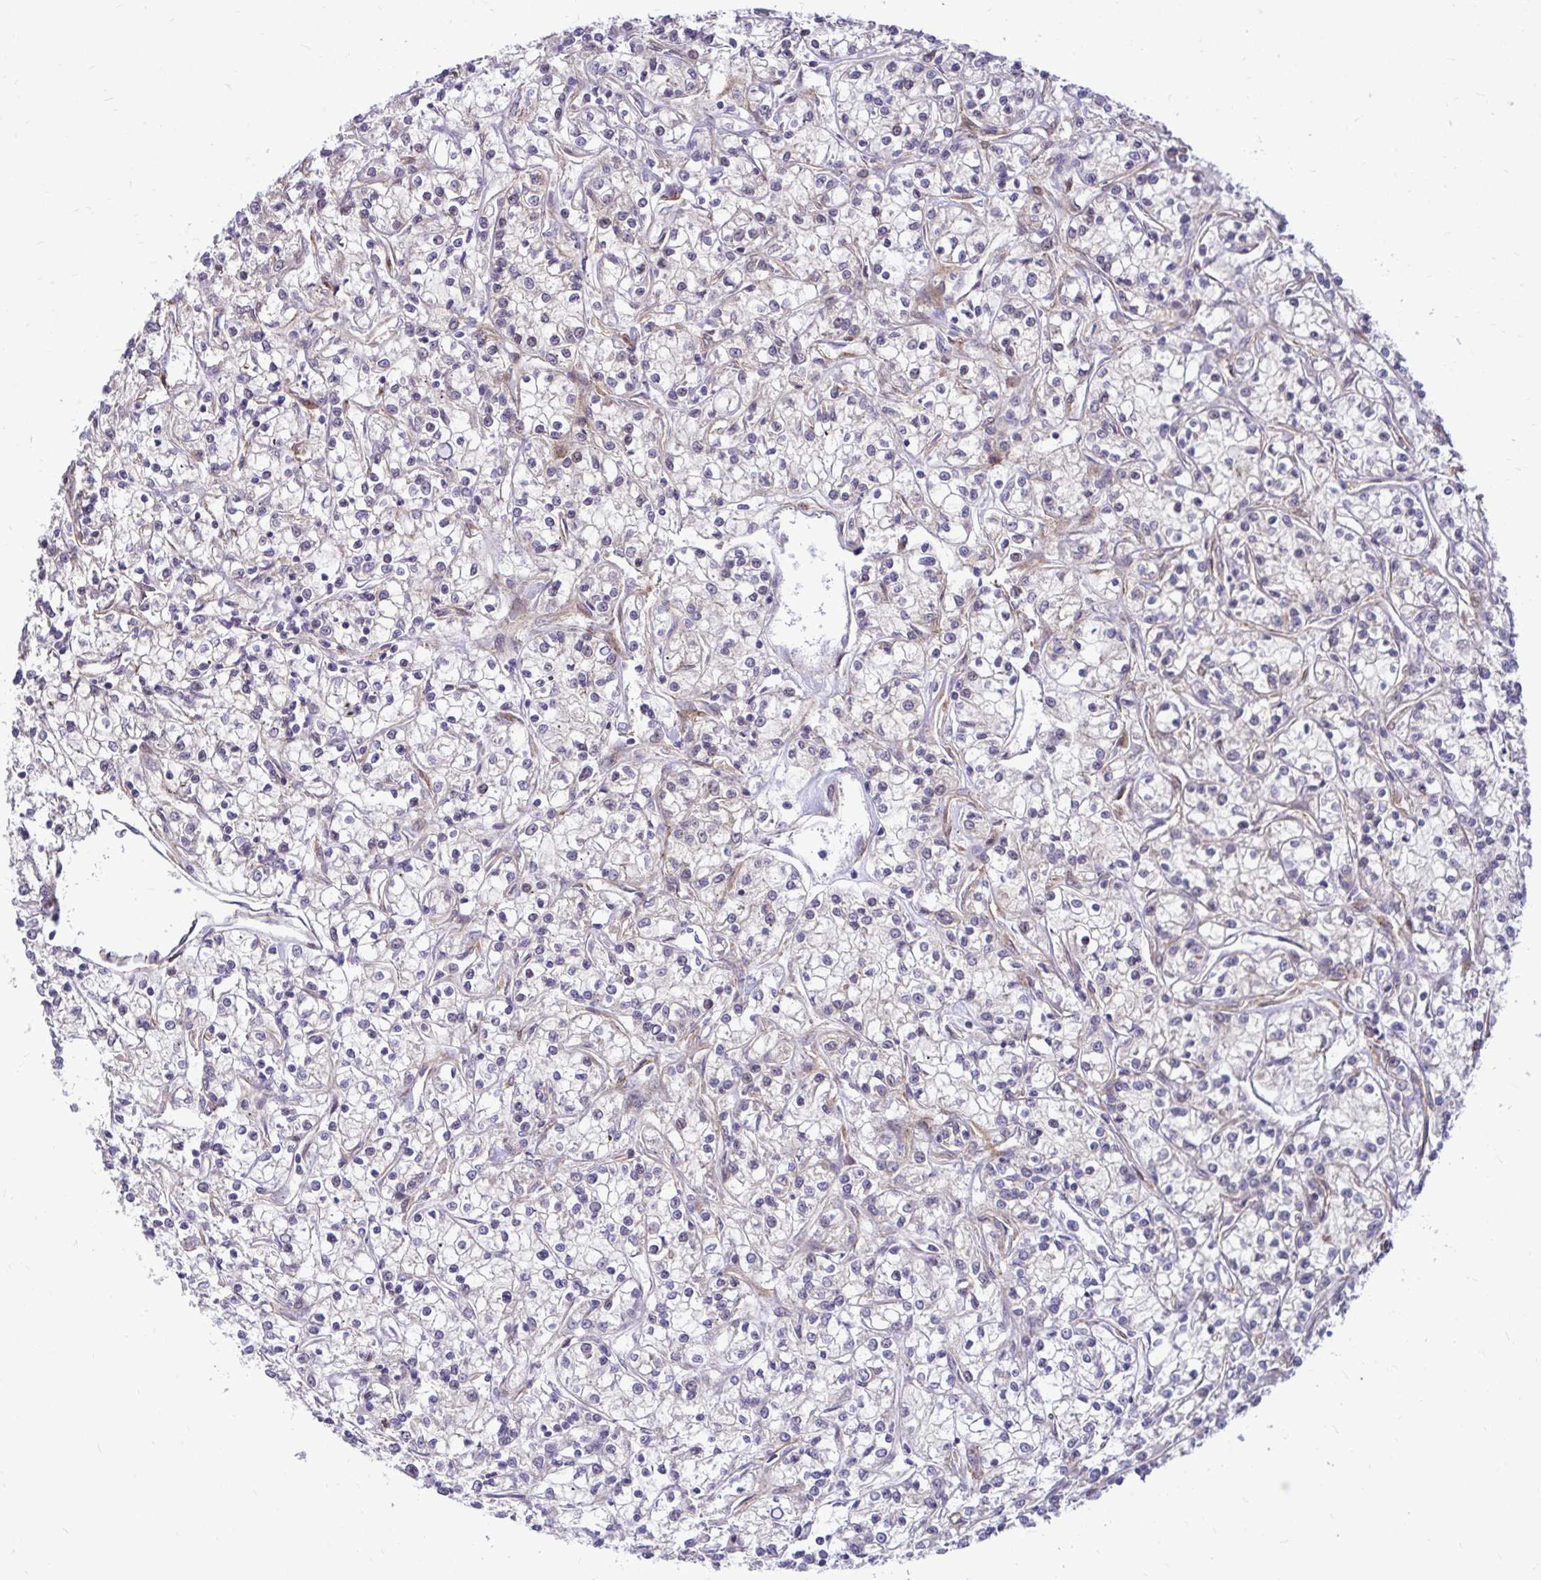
{"staining": {"intensity": "negative", "quantity": "none", "location": "none"}, "tissue": "renal cancer", "cell_type": "Tumor cells", "image_type": "cancer", "snomed": [{"axis": "morphology", "description": "Adenocarcinoma, NOS"}, {"axis": "topography", "description": "Kidney"}], "caption": "The micrograph reveals no staining of tumor cells in renal cancer. Brightfield microscopy of immunohistochemistry stained with DAB (3,3'-diaminobenzidine) (brown) and hematoxylin (blue), captured at high magnification.", "gene": "TRIP6", "patient": {"sex": "female", "age": 59}}